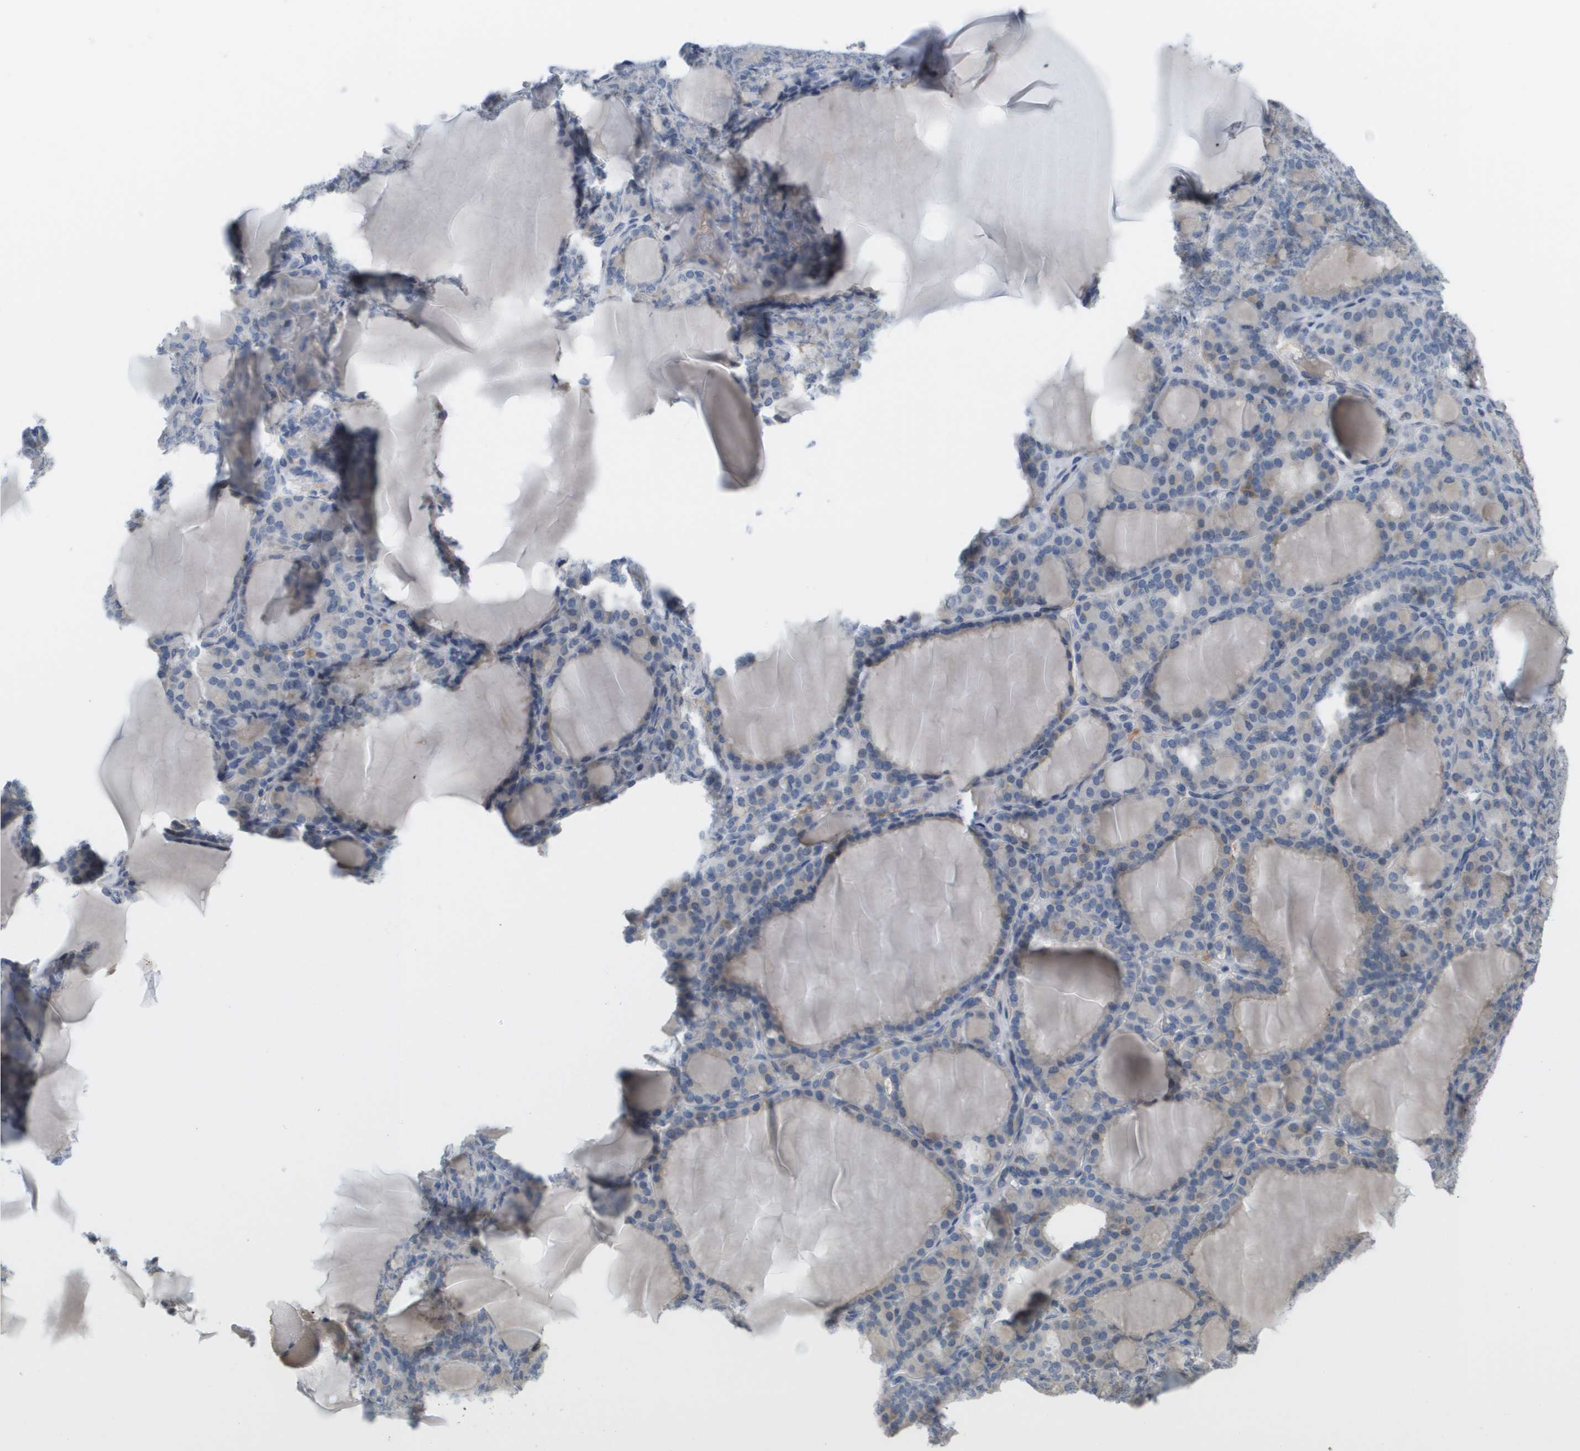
{"staining": {"intensity": "moderate", "quantity": "25%-75%", "location": "cytoplasmic/membranous"}, "tissue": "thyroid gland", "cell_type": "Glandular cells", "image_type": "normal", "snomed": [{"axis": "morphology", "description": "Normal tissue, NOS"}, {"axis": "topography", "description": "Thyroid gland"}], "caption": "A micrograph of thyroid gland stained for a protein demonstrates moderate cytoplasmic/membranous brown staining in glandular cells. (DAB = brown stain, brightfield microscopy at high magnification).", "gene": "MARCHF8", "patient": {"sex": "female", "age": 28}}